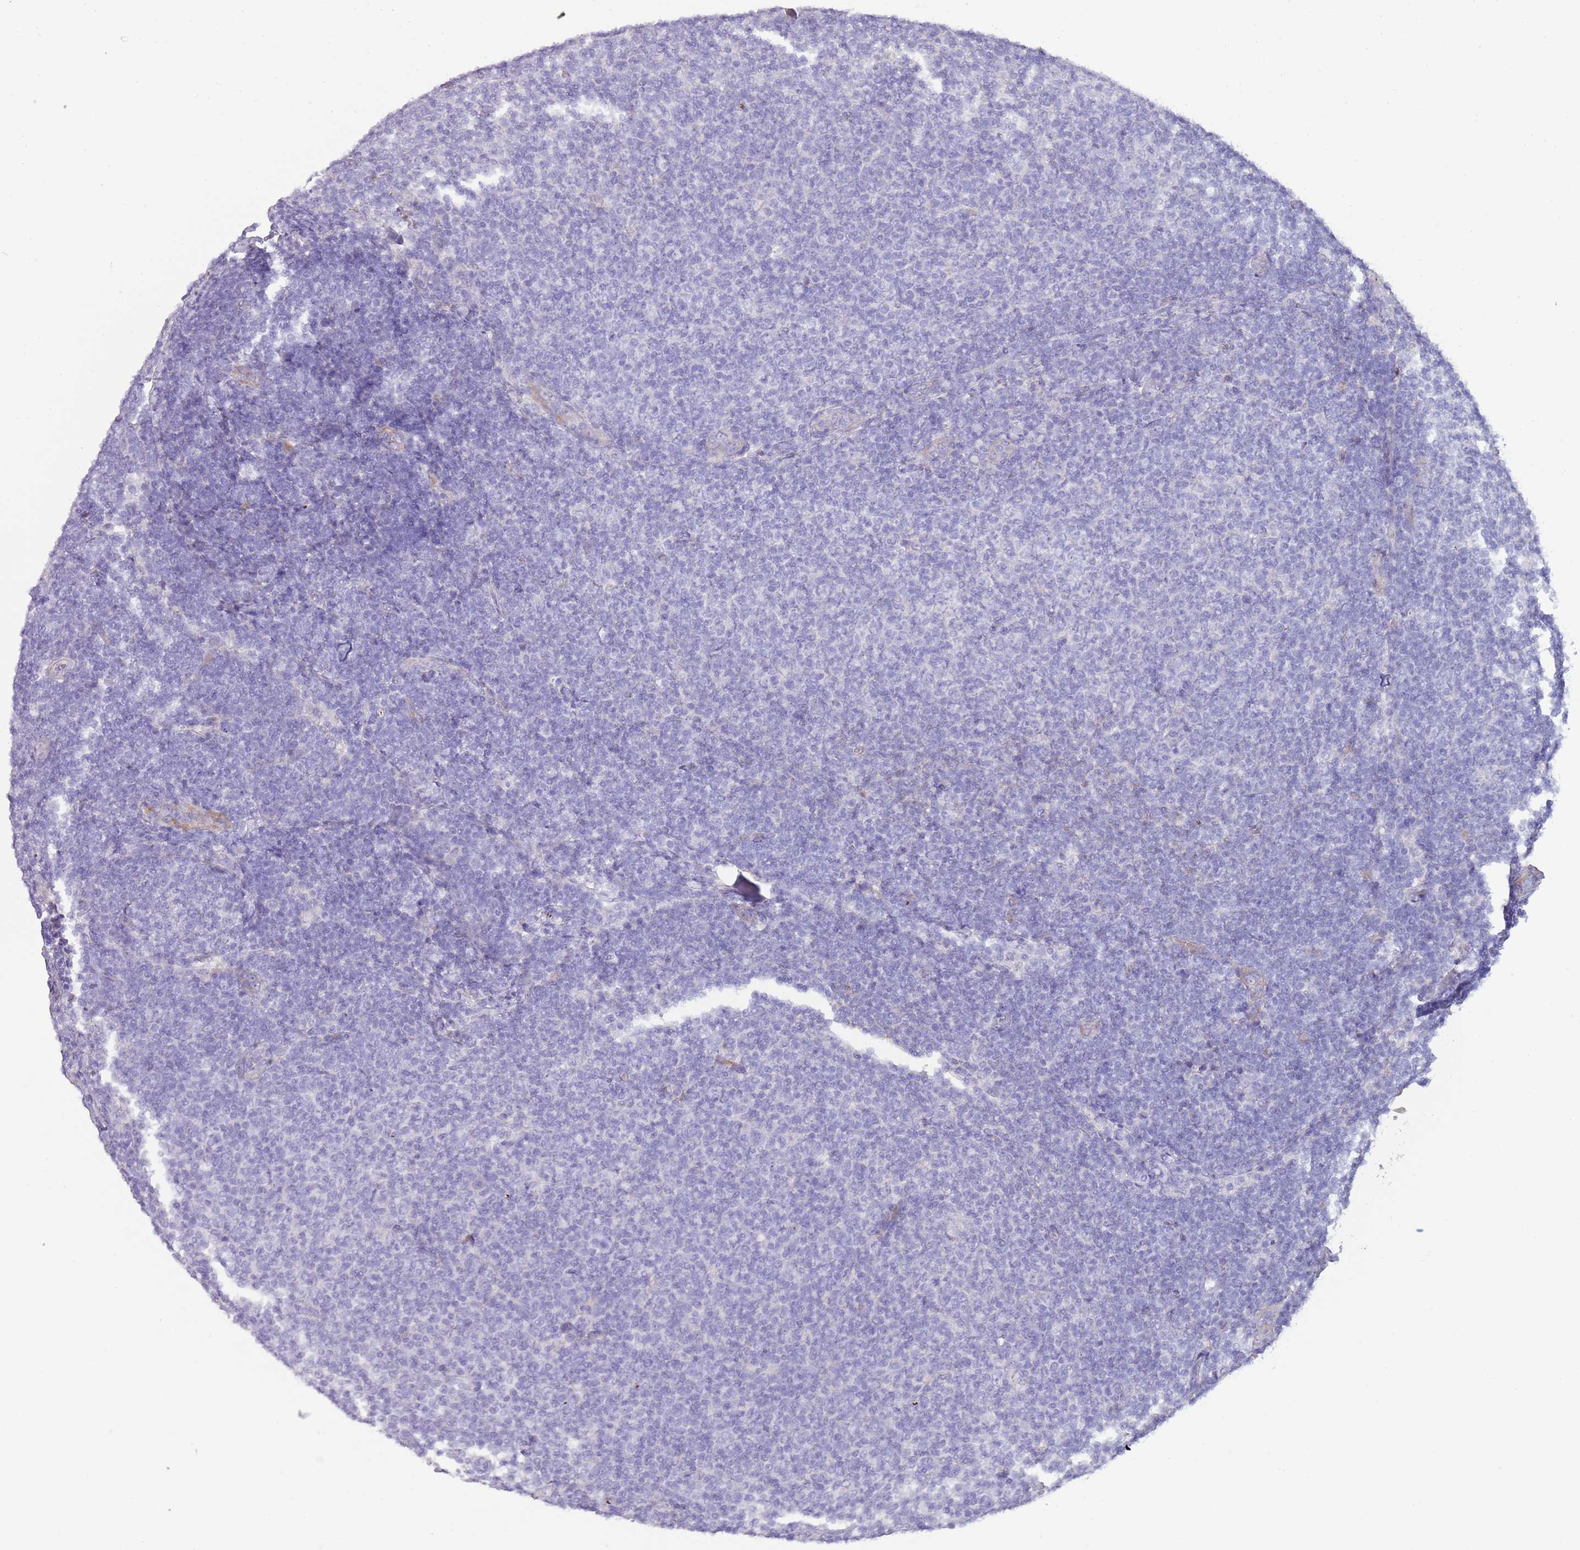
{"staining": {"intensity": "negative", "quantity": "none", "location": "none"}, "tissue": "lymphoma", "cell_type": "Tumor cells", "image_type": "cancer", "snomed": [{"axis": "morphology", "description": "Malignant lymphoma, non-Hodgkin's type, Low grade"}, {"axis": "topography", "description": "Lymph node"}], "caption": "An immunohistochemistry image of low-grade malignant lymphoma, non-Hodgkin's type is shown. There is no staining in tumor cells of low-grade malignant lymphoma, non-Hodgkin's type.", "gene": "NBPF3", "patient": {"sex": "male", "age": 66}}